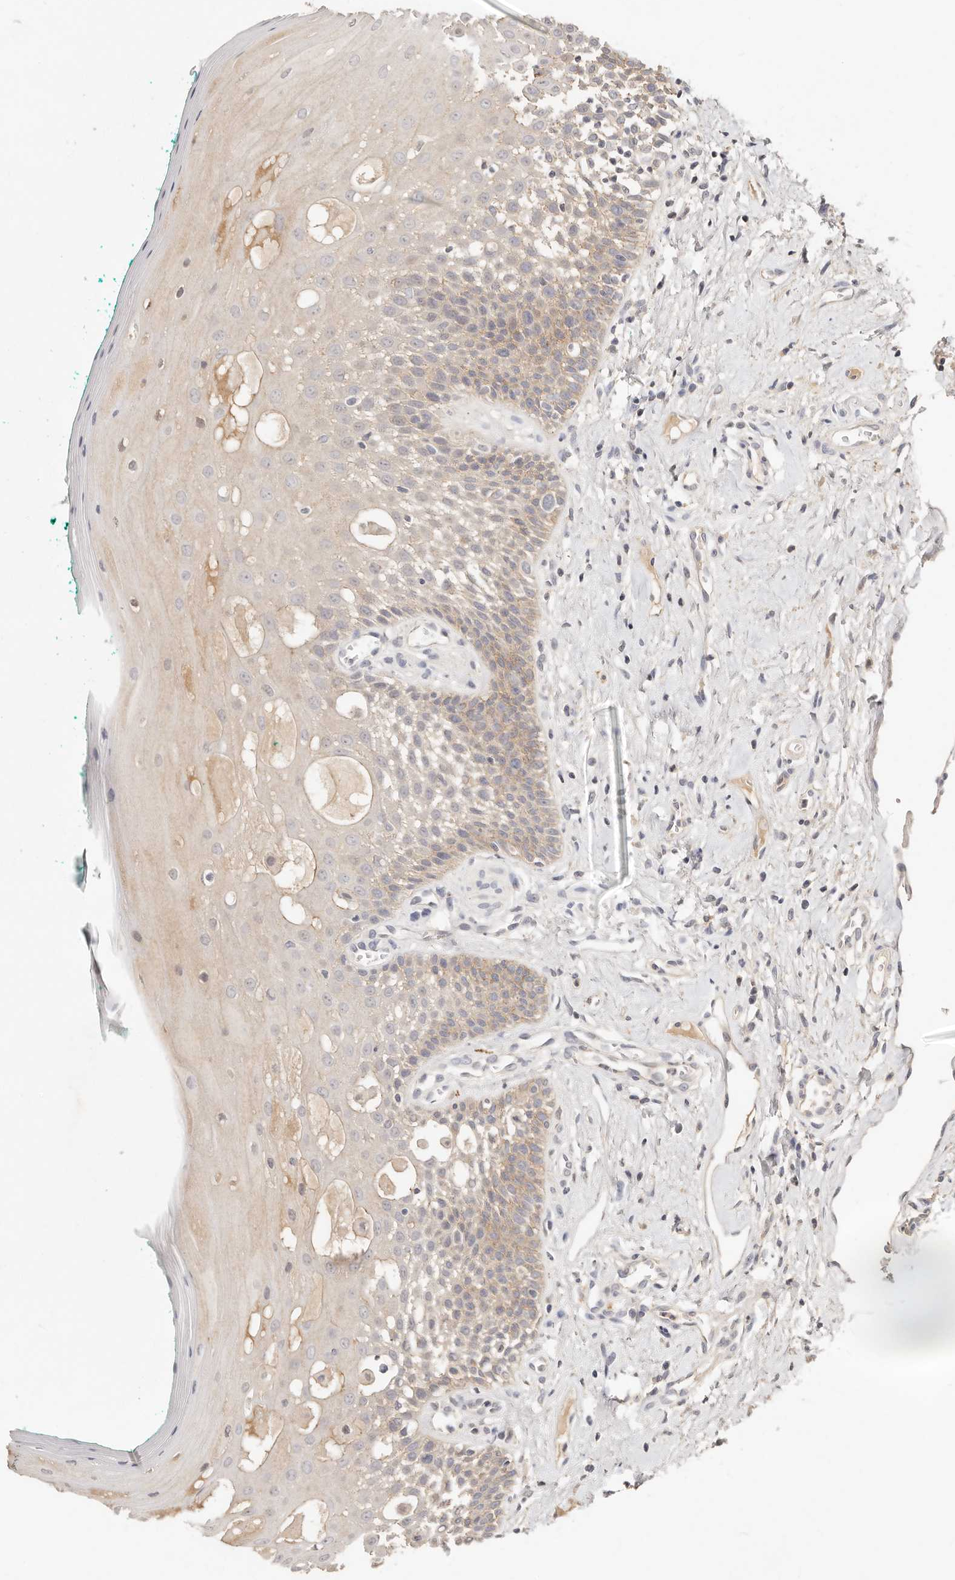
{"staining": {"intensity": "weak", "quantity": "25%-75%", "location": "cytoplasmic/membranous"}, "tissue": "oral mucosa", "cell_type": "Squamous epithelial cells", "image_type": "normal", "snomed": [{"axis": "morphology", "description": "Normal tissue, NOS"}, {"axis": "topography", "description": "Oral tissue"}], "caption": "Weak cytoplasmic/membranous positivity for a protein is present in about 25%-75% of squamous epithelial cells of unremarkable oral mucosa using immunohistochemistry (IHC).", "gene": "CXADR", "patient": {"sex": "female", "age": 70}}